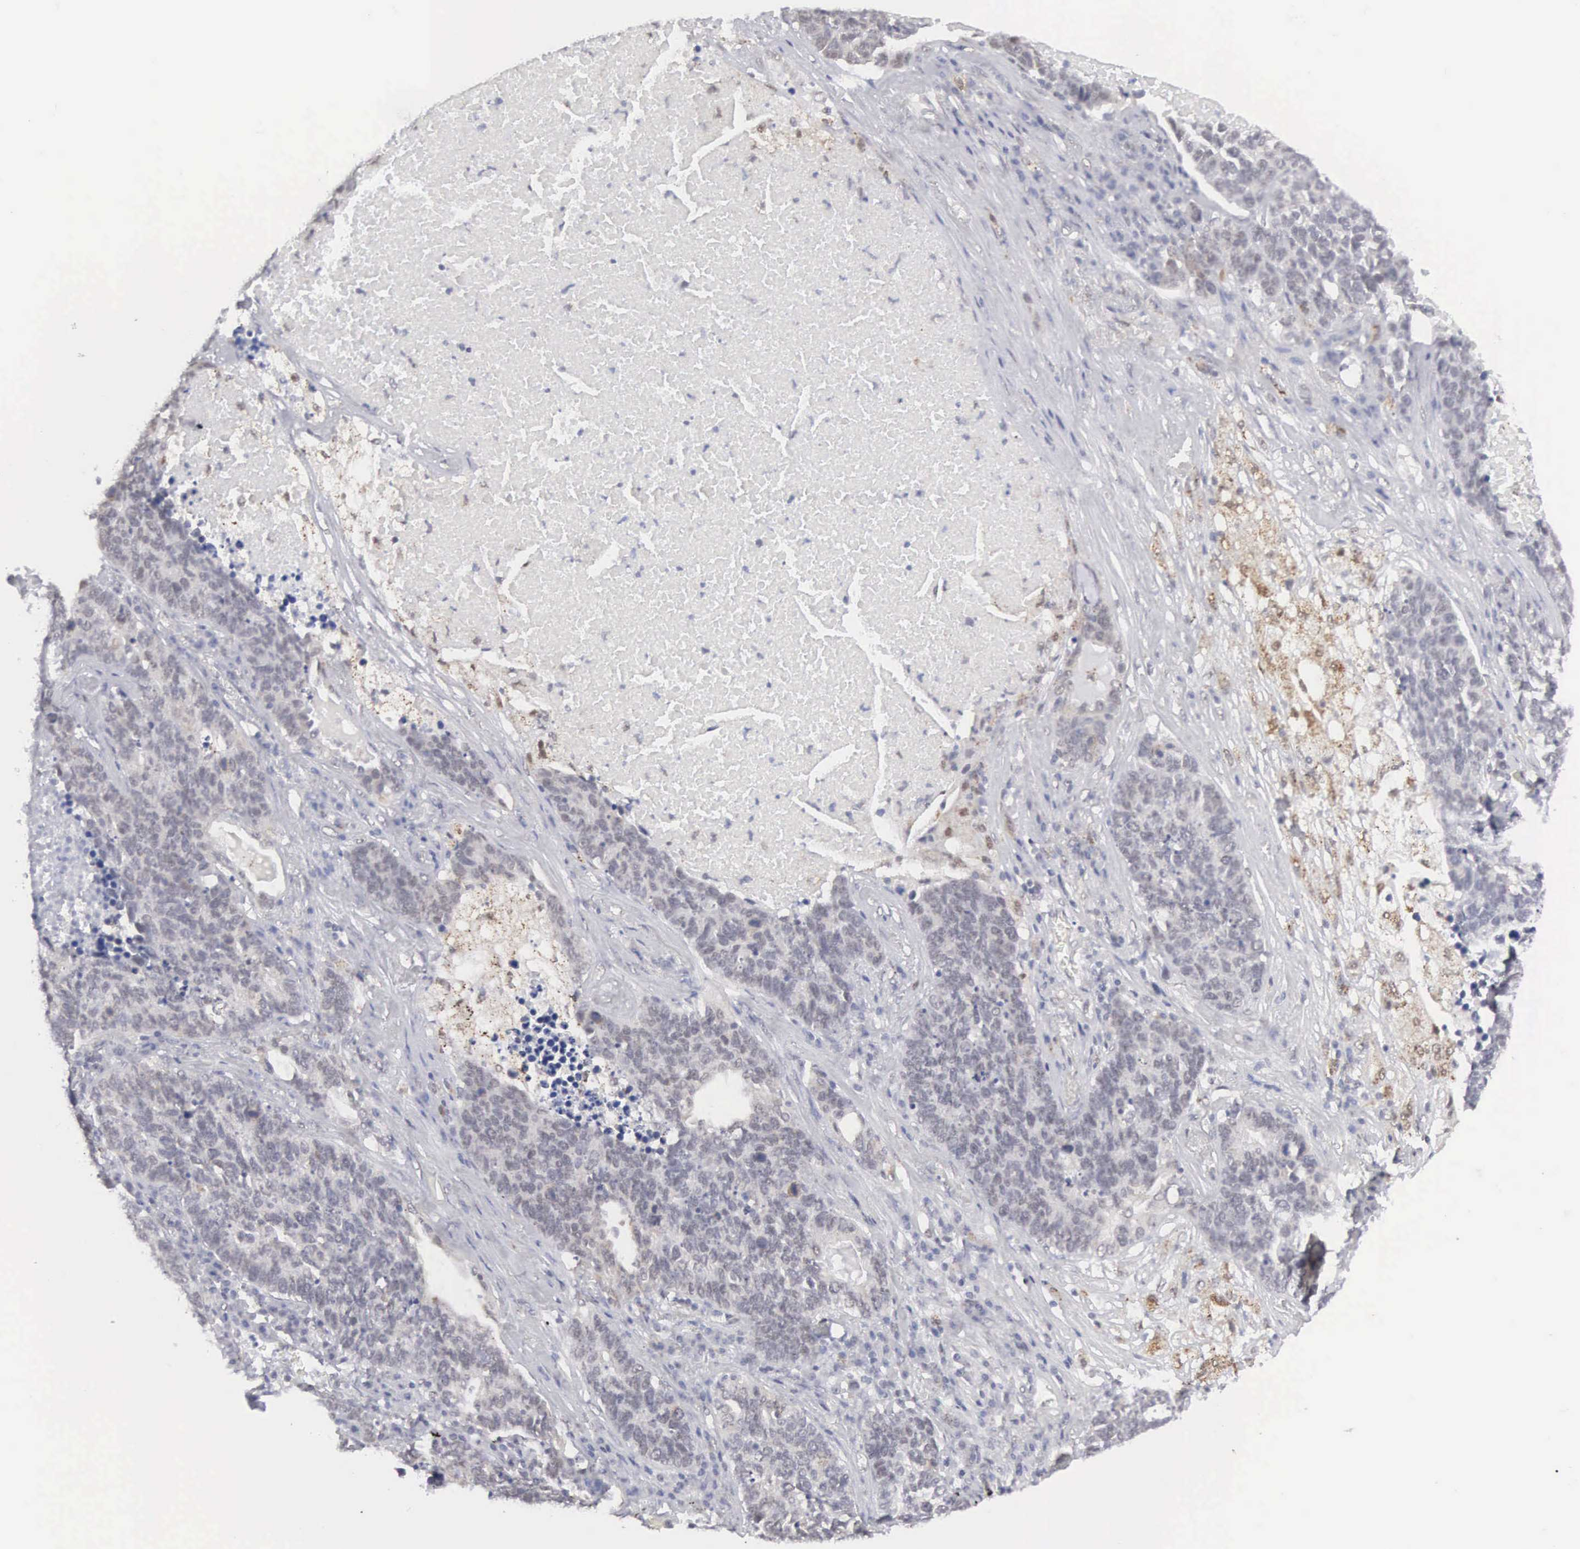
{"staining": {"intensity": "weak", "quantity": "<25%", "location": "cytoplasmic/membranous,nuclear"}, "tissue": "lung cancer", "cell_type": "Tumor cells", "image_type": "cancer", "snomed": [{"axis": "morphology", "description": "Neoplasm, malignant, NOS"}, {"axis": "topography", "description": "Lung"}], "caption": "Histopathology image shows no protein positivity in tumor cells of lung cancer (neoplasm (malignant)) tissue. The staining was performed using DAB to visualize the protein expression in brown, while the nuclei were stained in blue with hematoxylin (Magnification: 20x).", "gene": "MNAT1", "patient": {"sex": "female", "age": 75}}